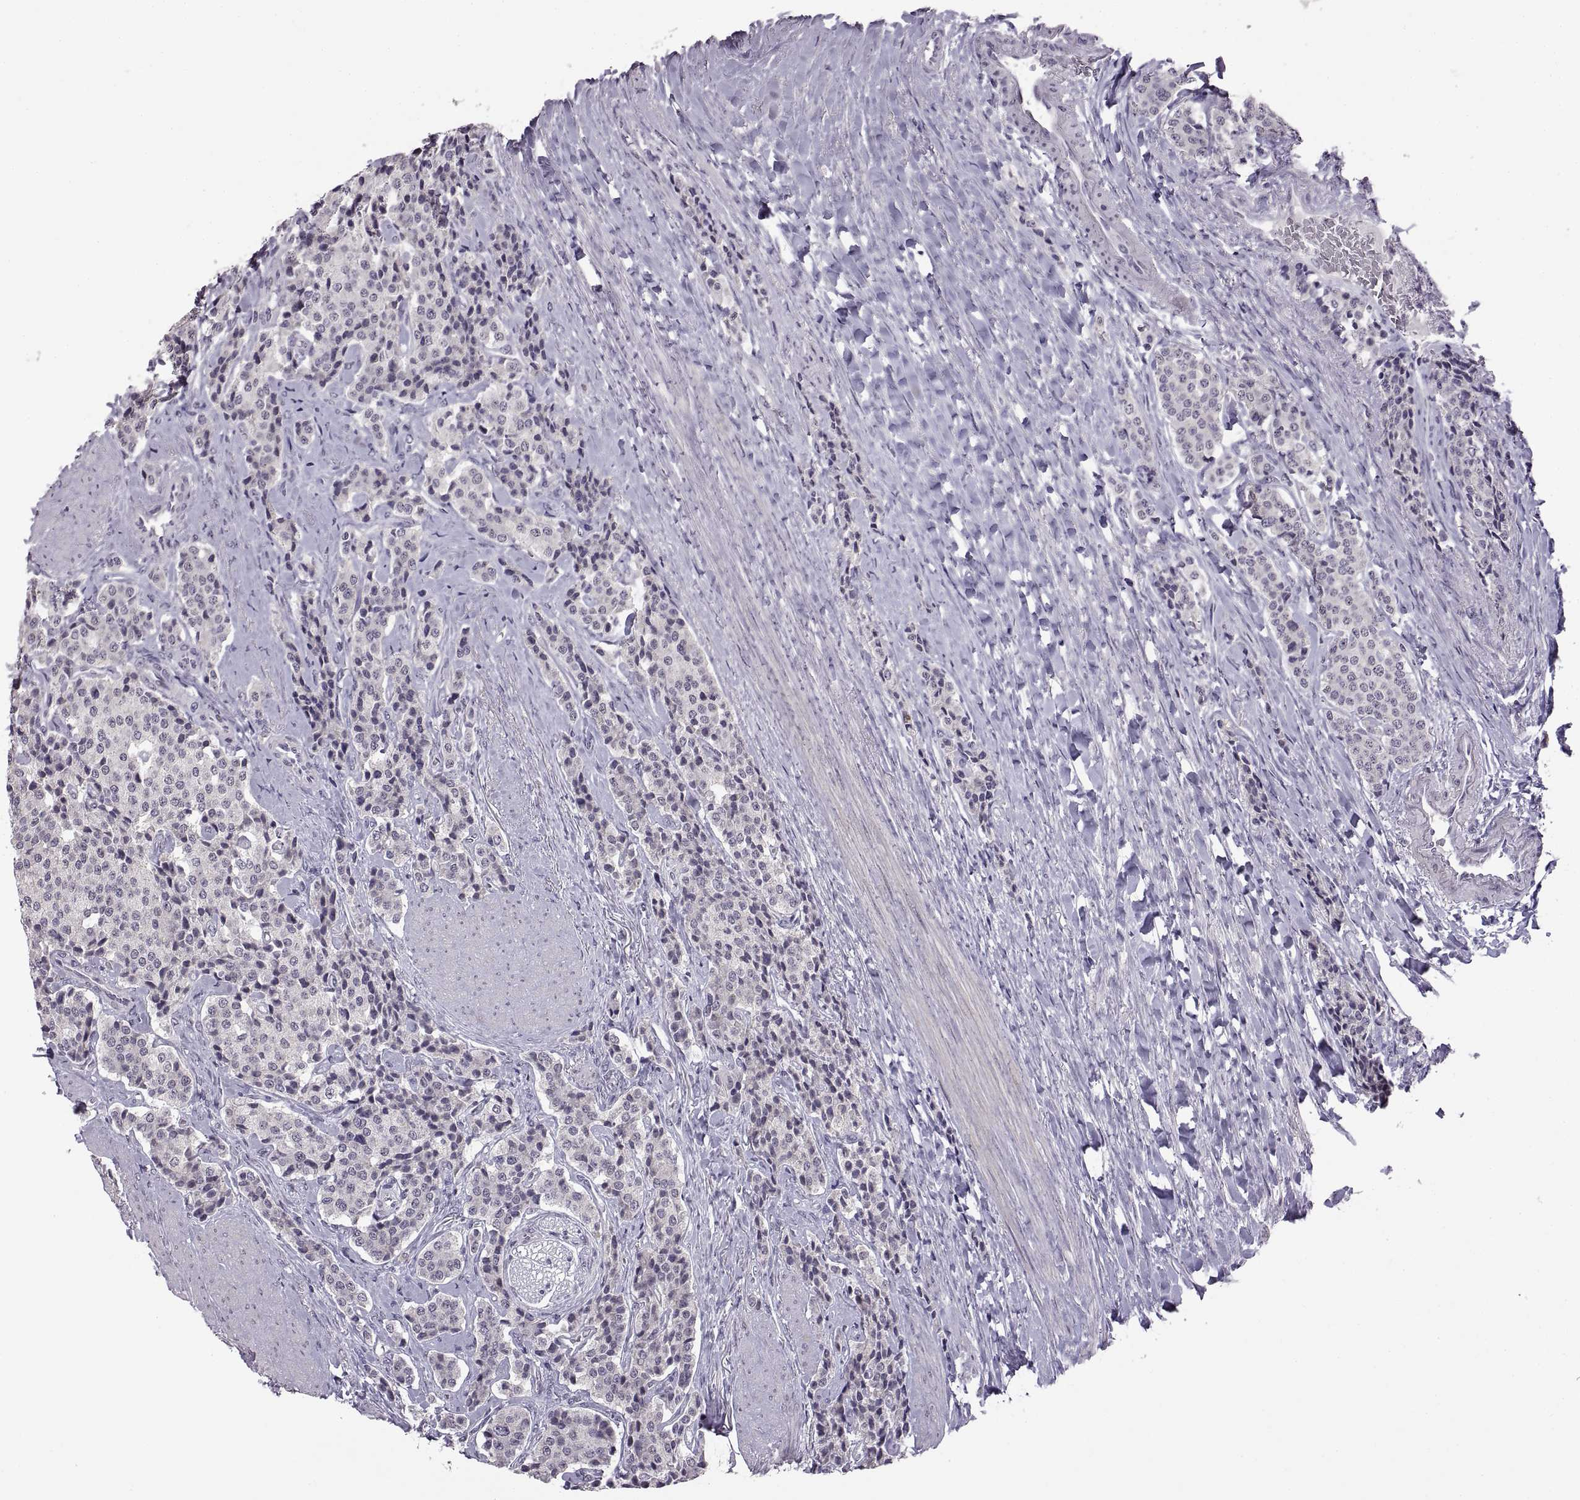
{"staining": {"intensity": "negative", "quantity": "none", "location": "none"}, "tissue": "carcinoid", "cell_type": "Tumor cells", "image_type": "cancer", "snomed": [{"axis": "morphology", "description": "Carcinoid, malignant, NOS"}, {"axis": "topography", "description": "Small intestine"}], "caption": "An immunohistochemistry image of malignant carcinoid is shown. There is no staining in tumor cells of malignant carcinoid.", "gene": "NEK2", "patient": {"sex": "female", "age": 58}}